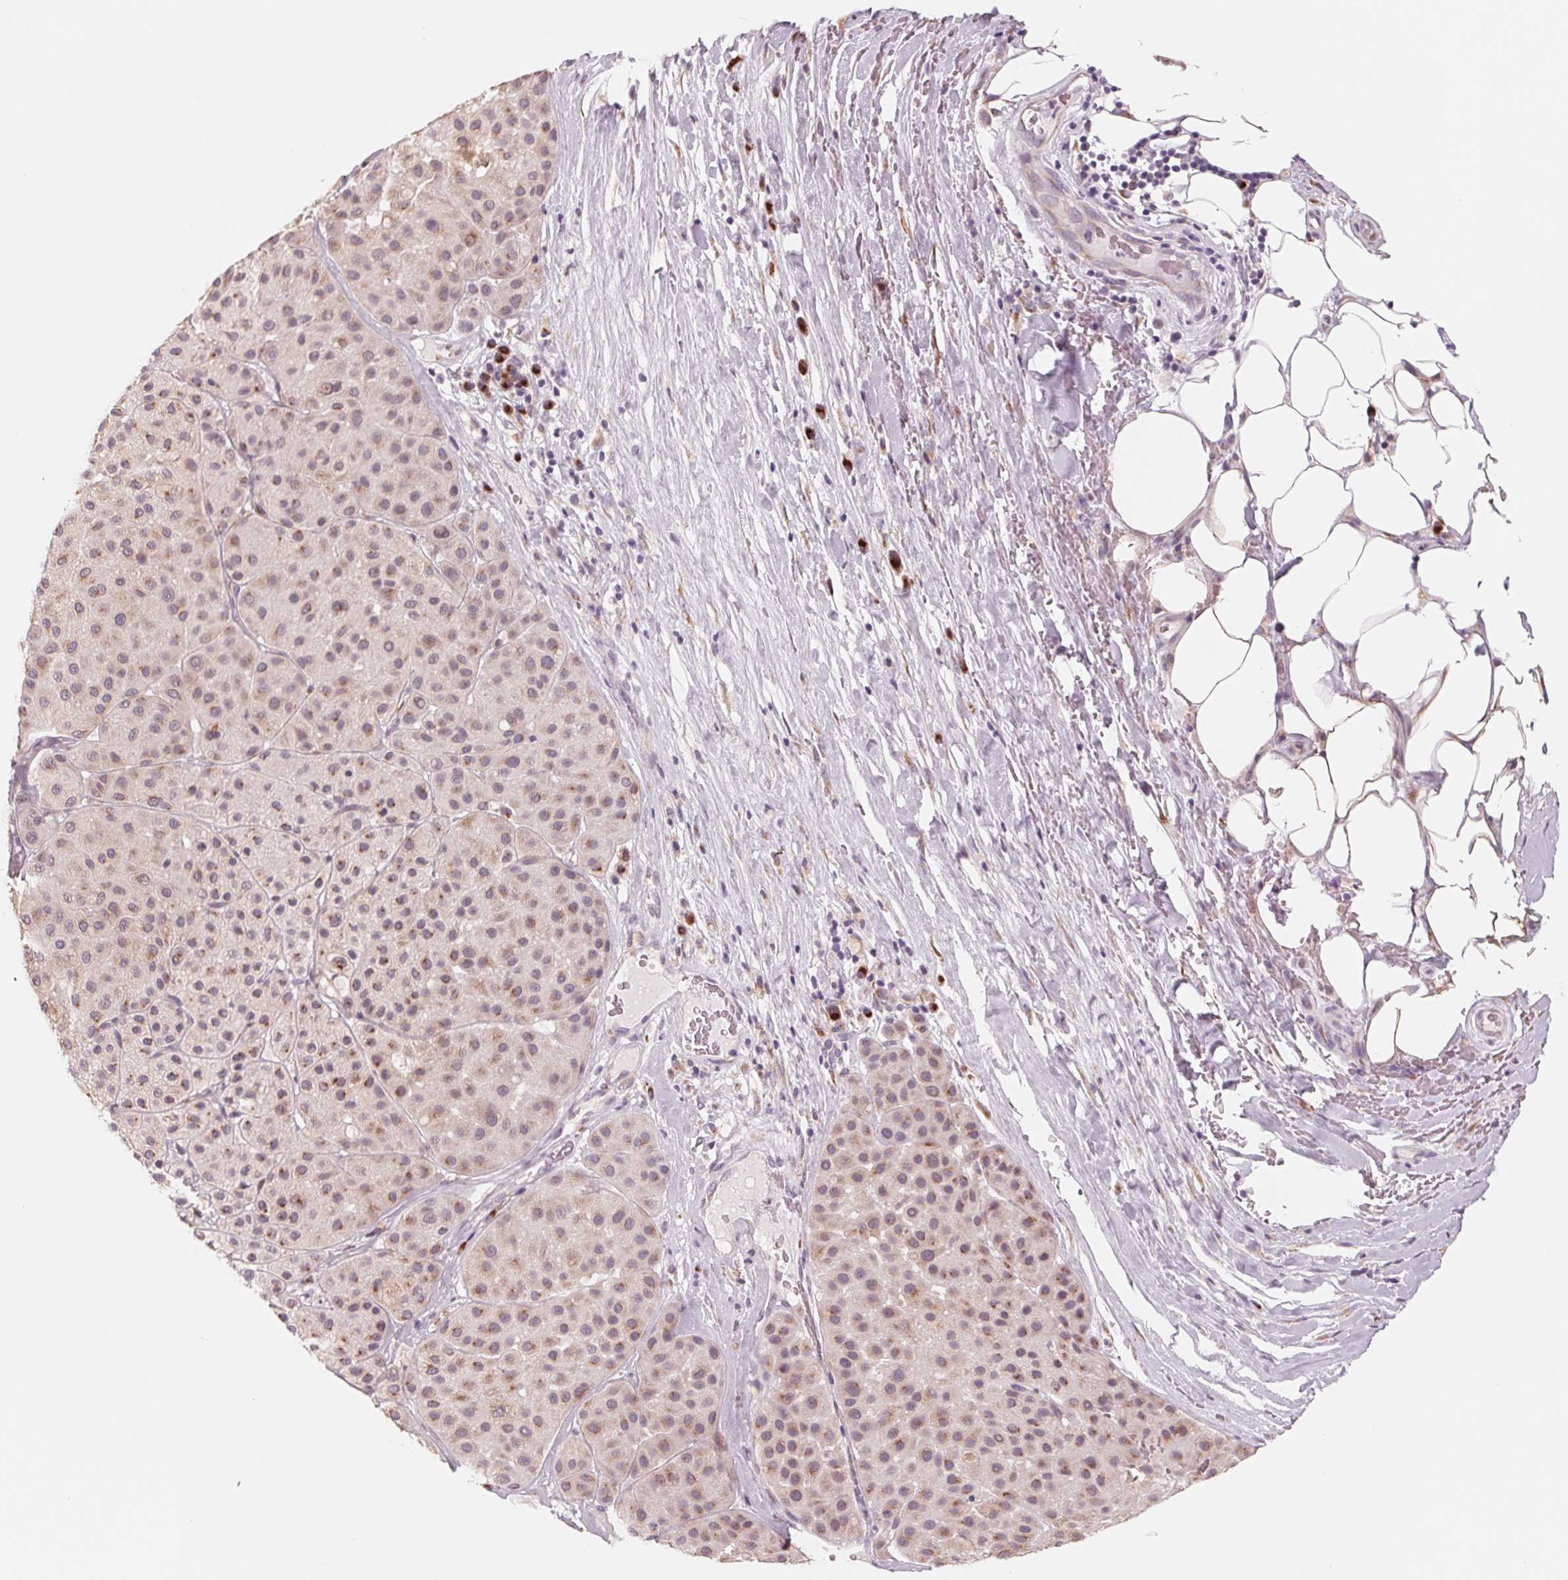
{"staining": {"intensity": "weak", "quantity": "25%-75%", "location": "cytoplasmic/membranous,nuclear"}, "tissue": "melanoma", "cell_type": "Tumor cells", "image_type": "cancer", "snomed": [{"axis": "morphology", "description": "Malignant melanoma, Metastatic site"}, {"axis": "topography", "description": "Smooth muscle"}], "caption": "IHC (DAB) staining of human melanoma displays weak cytoplasmic/membranous and nuclear protein expression in approximately 25%-75% of tumor cells.", "gene": "IL9R", "patient": {"sex": "male", "age": 41}}